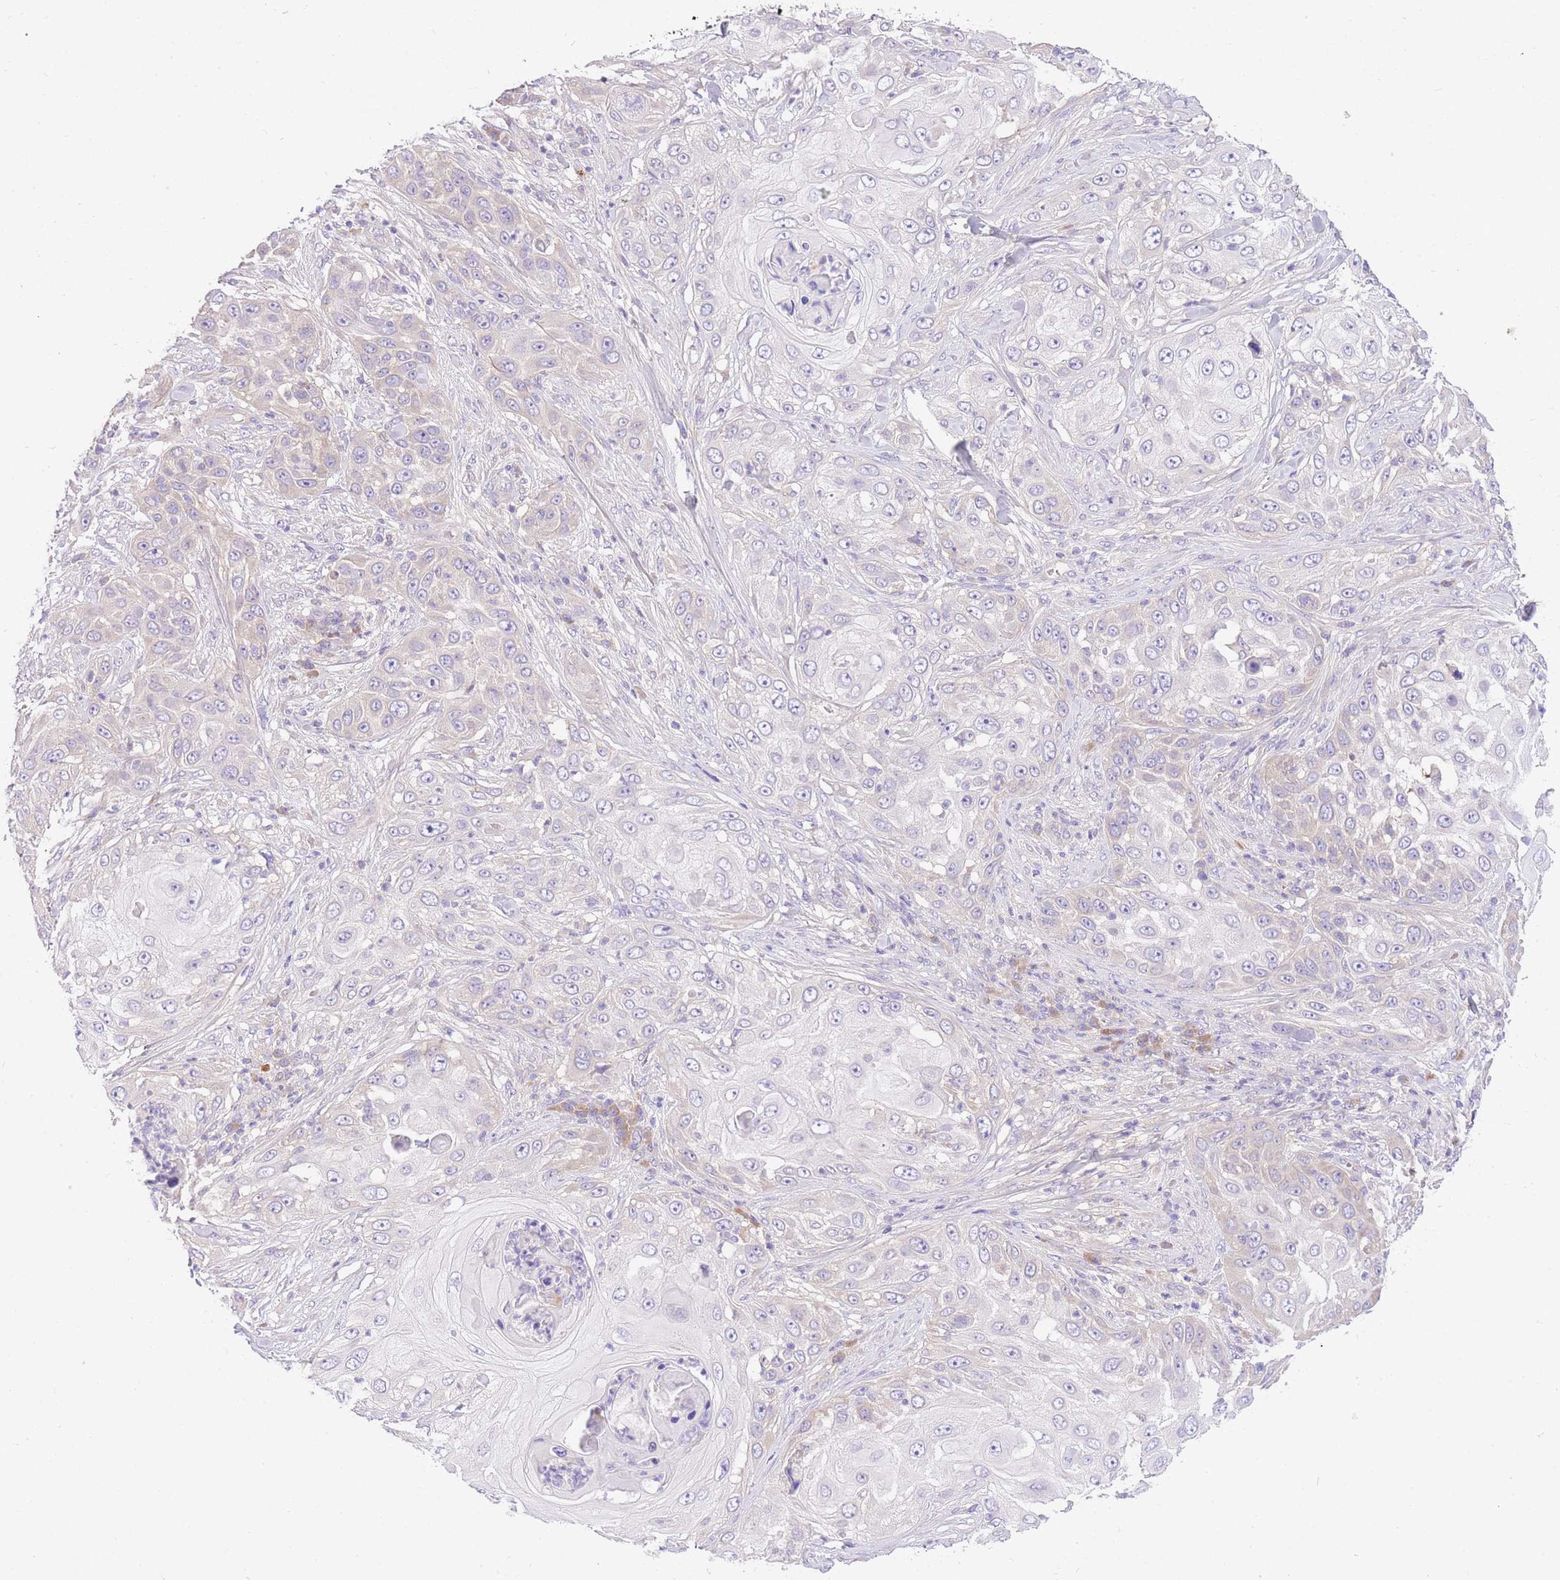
{"staining": {"intensity": "negative", "quantity": "none", "location": "none"}, "tissue": "skin cancer", "cell_type": "Tumor cells", "image_type": "cancer", "snomed": [{"axis": "morphology", "description": "Squamous cell carcinoma, NOS"}, {"axis": "topography", "description": "Skin"}], "caption": "Tumor cells show no significant staining in skin squamous cell carcinoma.", "gene": "LIPH", "patient": {"sex": "female", "age": 44}}